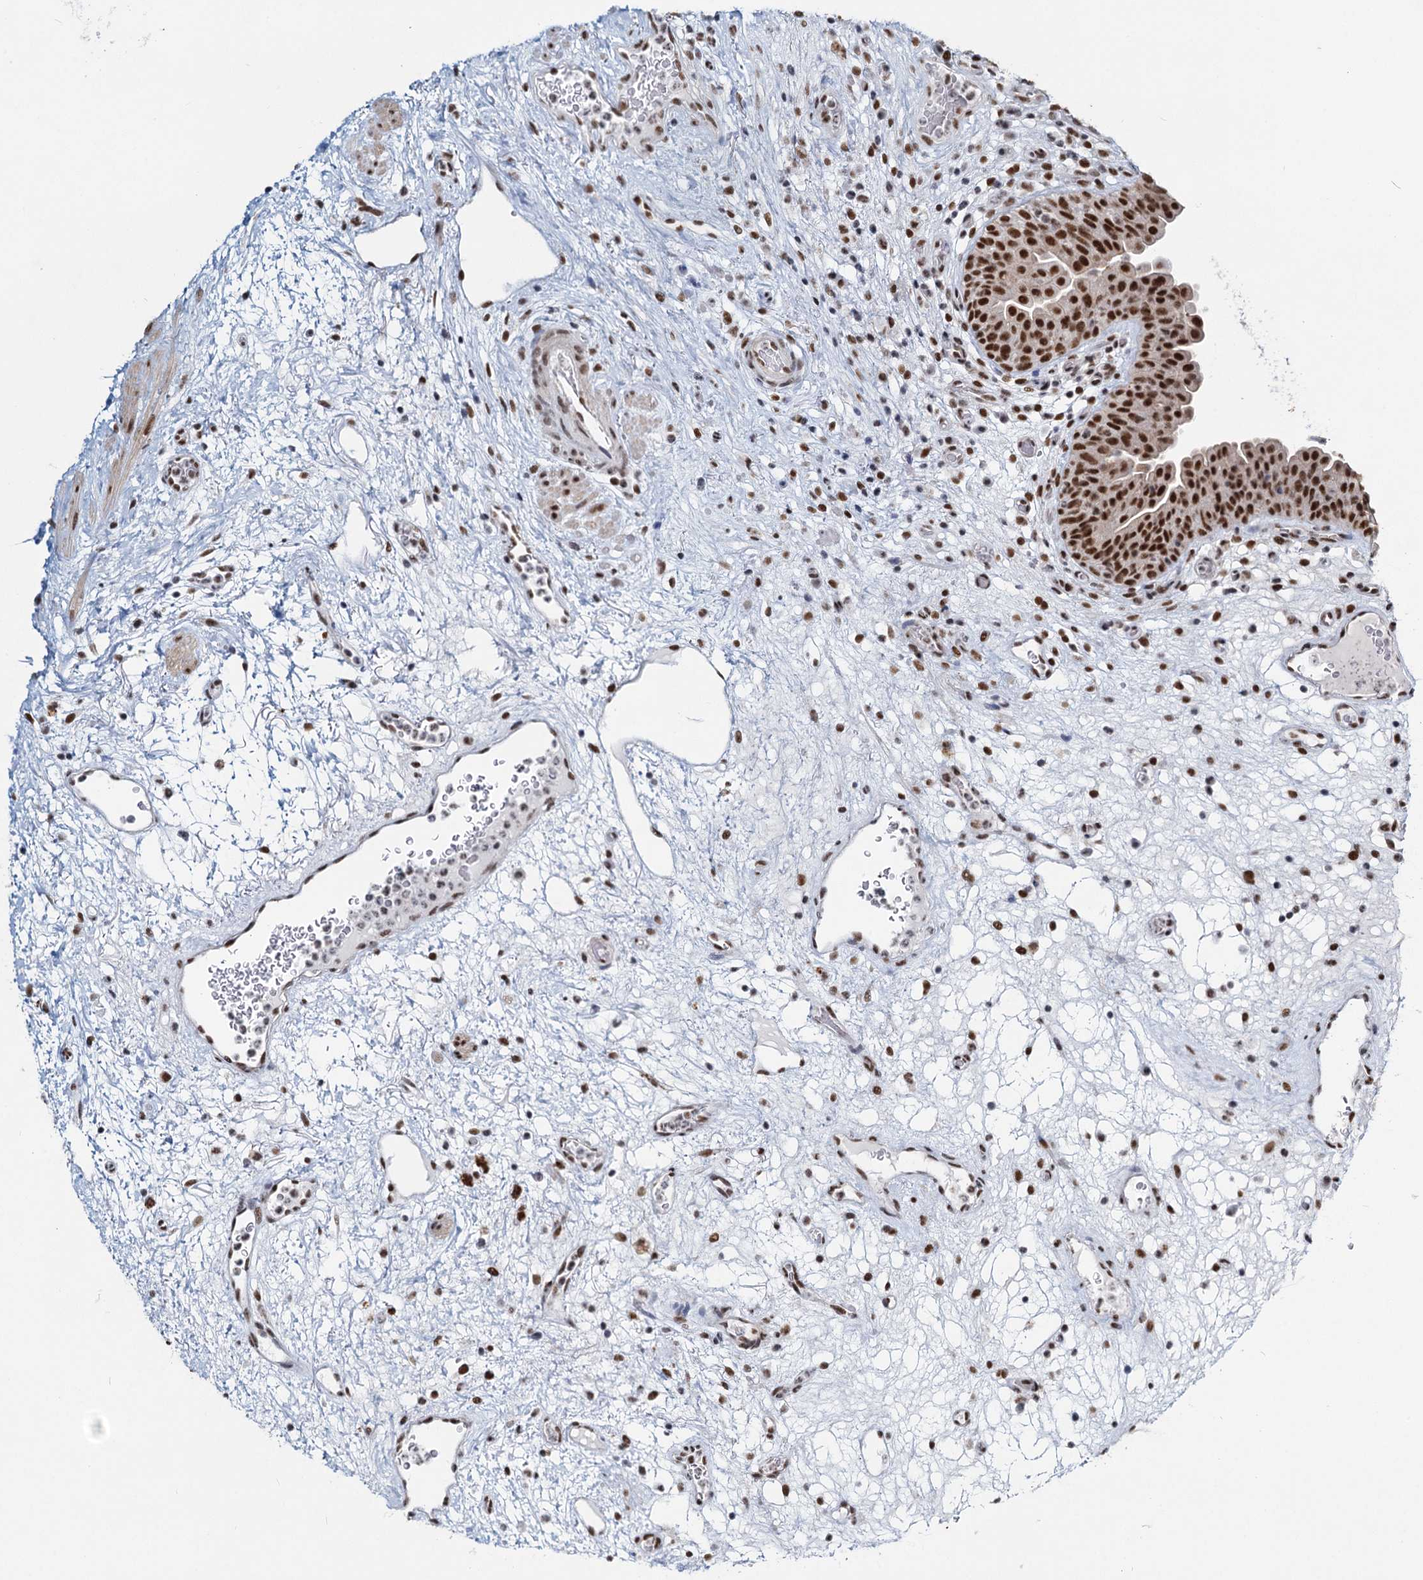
{"staining": {"intensity": "moderate", "quantity": ">75%", "location": "nuclear"}, "tissue": "urinary bladder", "cell_type": "Urothelial cells", "image_type": "normal", "snomed": [{"axis": "morphology", "description": "Normal tissue, NOS"}, {"axis": "topography", "description": "Urinary bladder"}], "caption": "Moderate nuclear staining for a protein is appreciated in approximately >75% of urothelial cells of benign urinary bladder using immunohistochemistry (IHC).", "gene": "METTL14", "patient": {"sex": "male", "age": 71}}